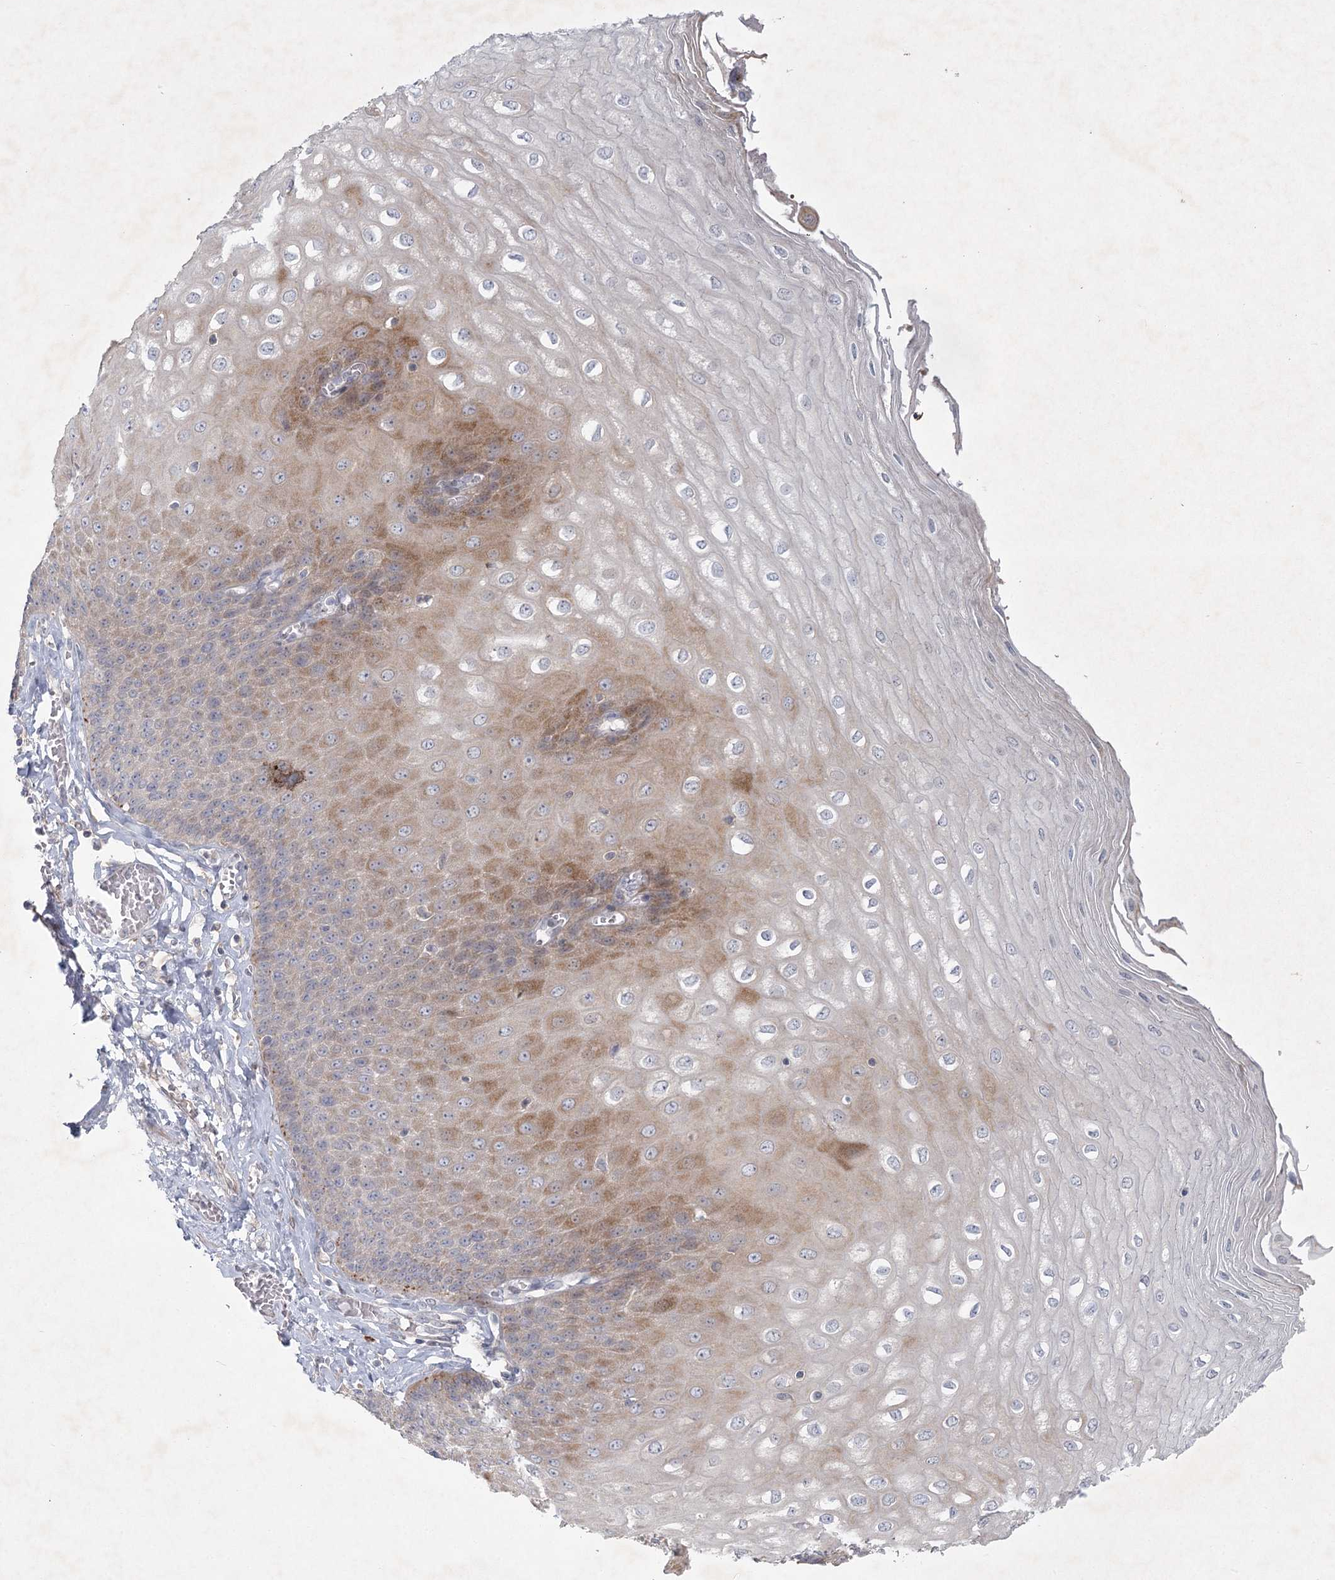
{"staining": {"intensity": "moderate", "quantity": "25%-75%", "location": "cytoplasmic/membranous"}, "tissue": "esophagus", "cell_type": "Squamous epithelial cells", "image_type": "normal", "snomed": [{"axis": "morphology", "description": "Normal tissue, NOS"}, {"axis": "topography", "description": "Esophagus"}], "caption": "IHC histopathology image of unremarkable esophagus stained for a protein (brown), which exhibits medium levels of moderate cytoplasmic/membranous positivity in approximately 25%-75% of squamous epithelial cells.", "gene": "FAM110C", "patient": {"sex": "male", "age": 60}}